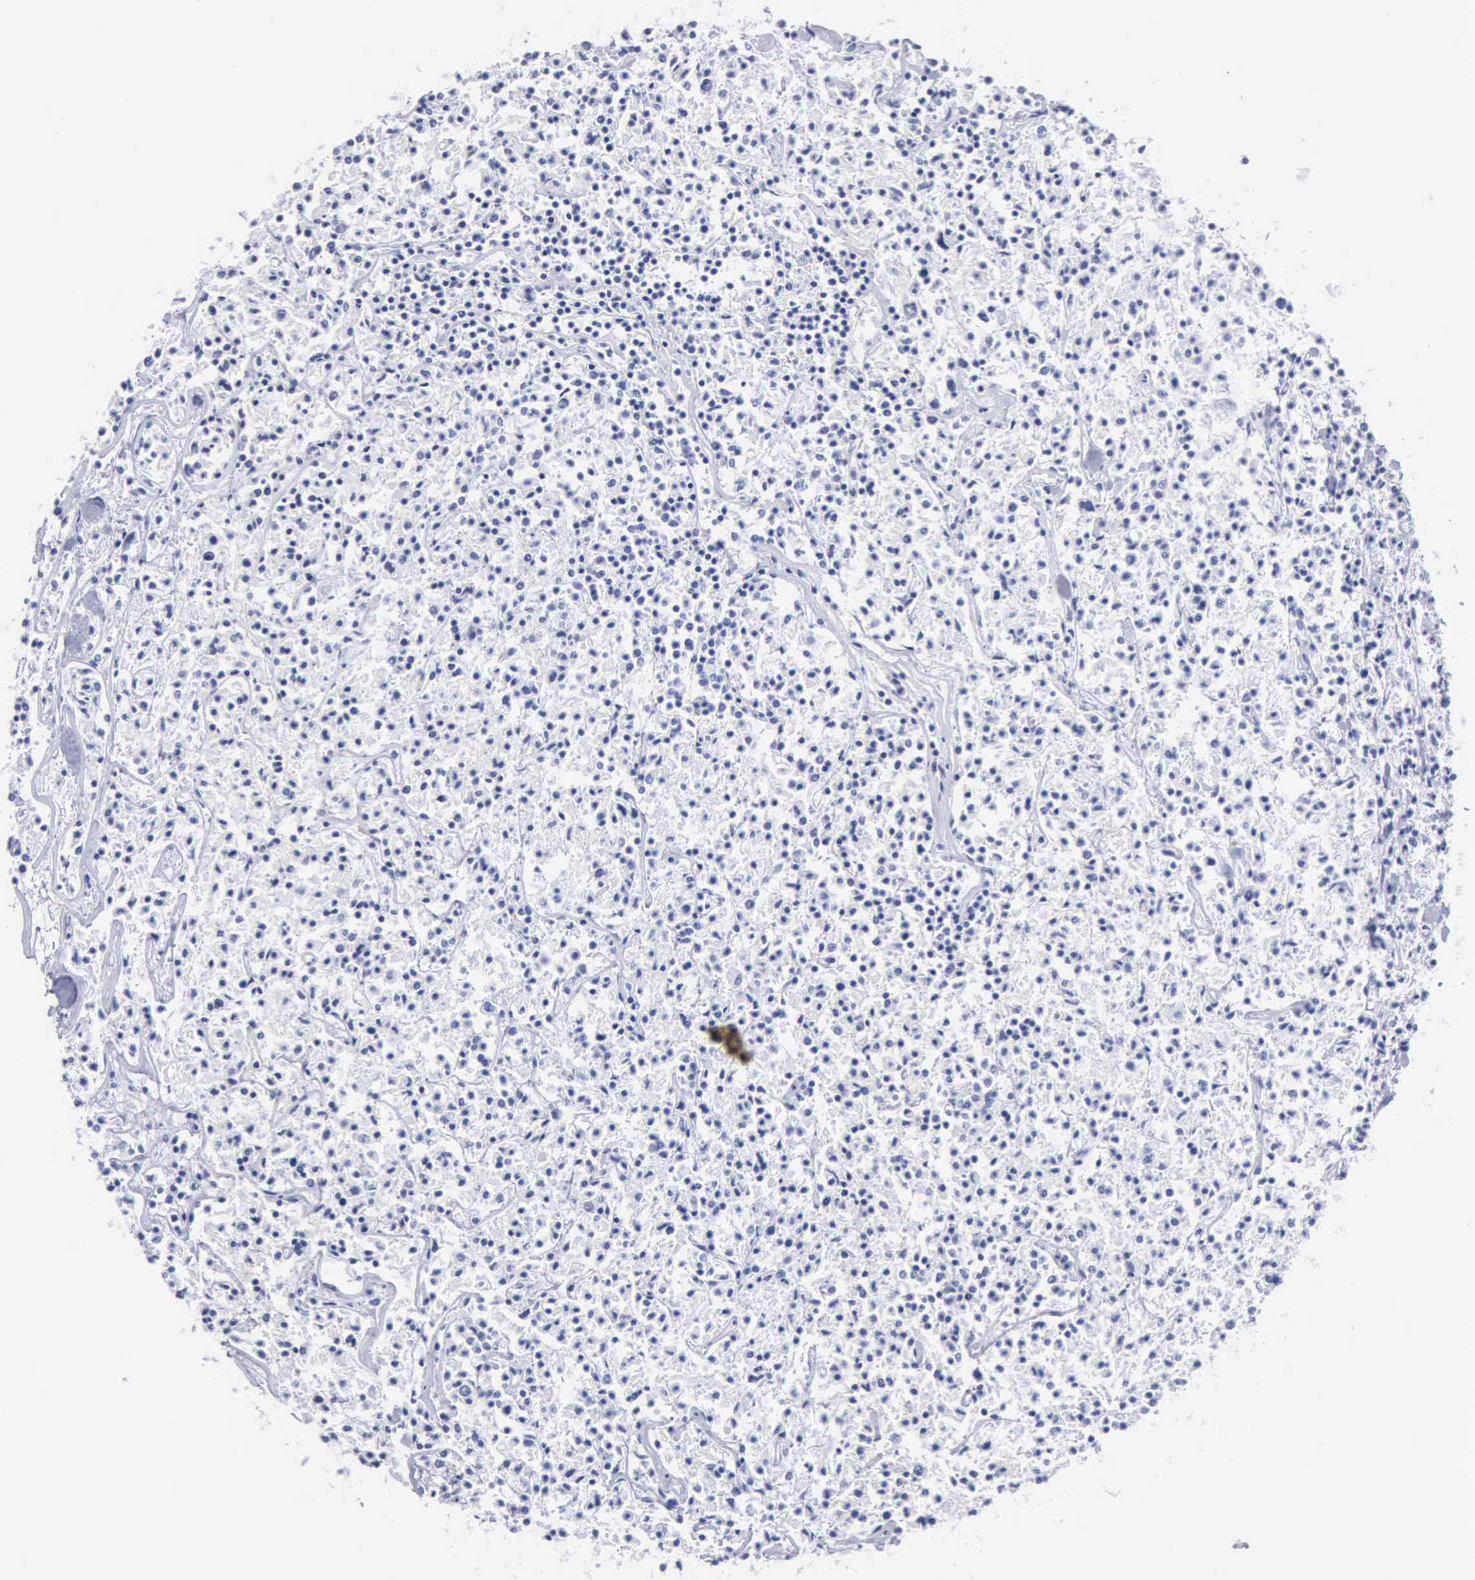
{"staining": {"intensity": "negative", "quantity": "none", "location": "none"}, "tissue": "lymphoma", "cell_type": "Tumor cells", "image_type": "cancer", "snomed": [{"axis": "morphology", "description": "Malignant lymphoma, non-Hodgkin's type, Low grade"}, {"axis": "topography", "description": "Small intestine"}], "caption": "There is no significant staining in tumor cells of malignant lymphoma, non-Hodgkin's type (low-grade).", "gene": "CYP19A1", "patient": {"sex": "female", "age": 59}}